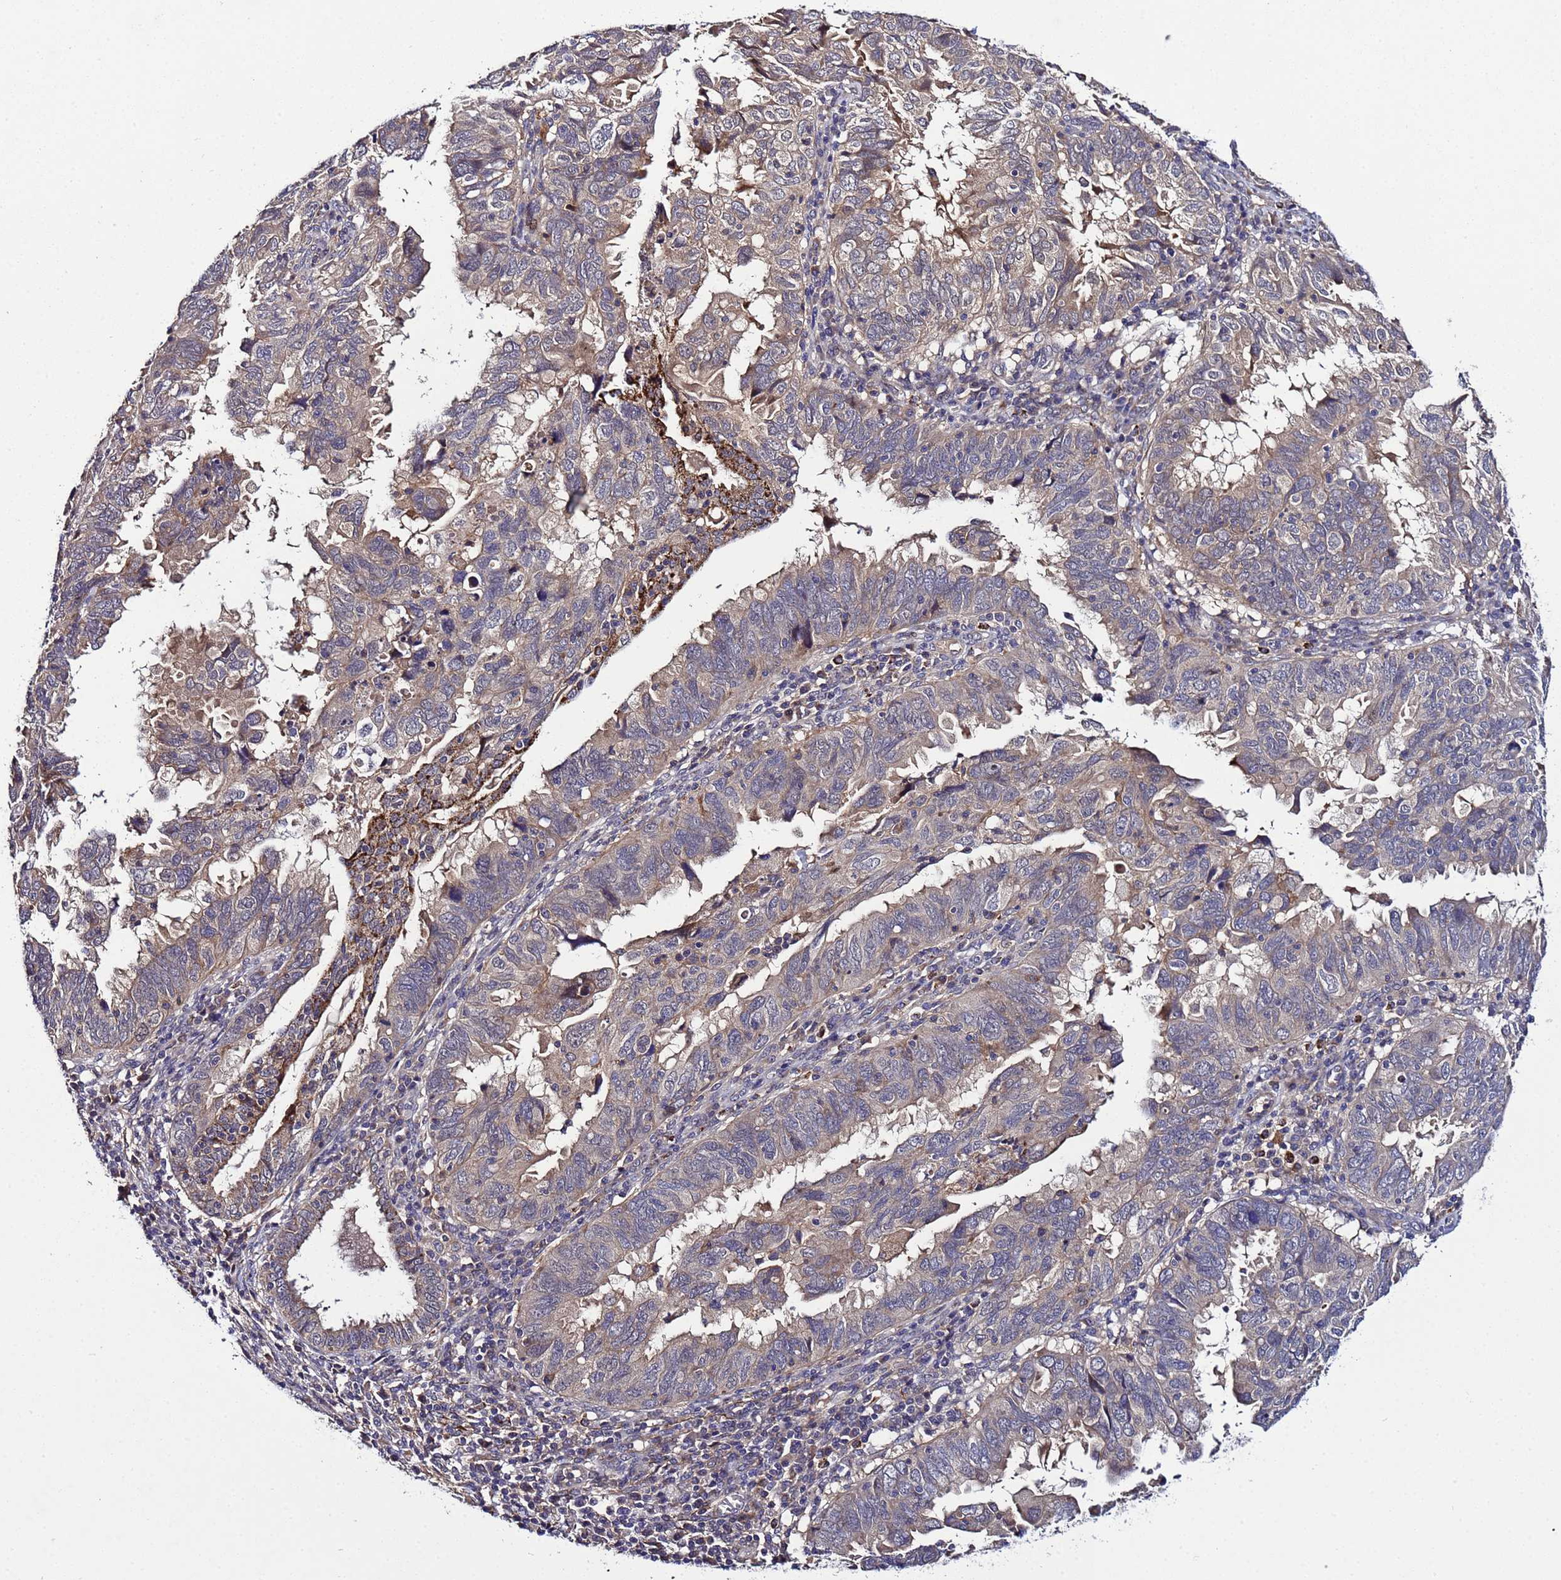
{"staining": {"intensity": "moderate", "quantity": "25%-75%", "location": "cytoplasmic/membranous"}, "tissue": "endometrial cancer", "cell_type": "Tumor cells", "image_type": "cancer", "snomed": [{"axis": "morphology", "description": "Adenocarcinoma, NOS"}, {"axis": "topography", "description": "Uterus"}], "caption": "Endometrial adenocarcinoma tissue displays moderate cytoplasmic/membranous expression in approximately 25%-75% of tumor cells", "gene": "PLXDC2", "patient": {"sex": "female", "age": 77}}